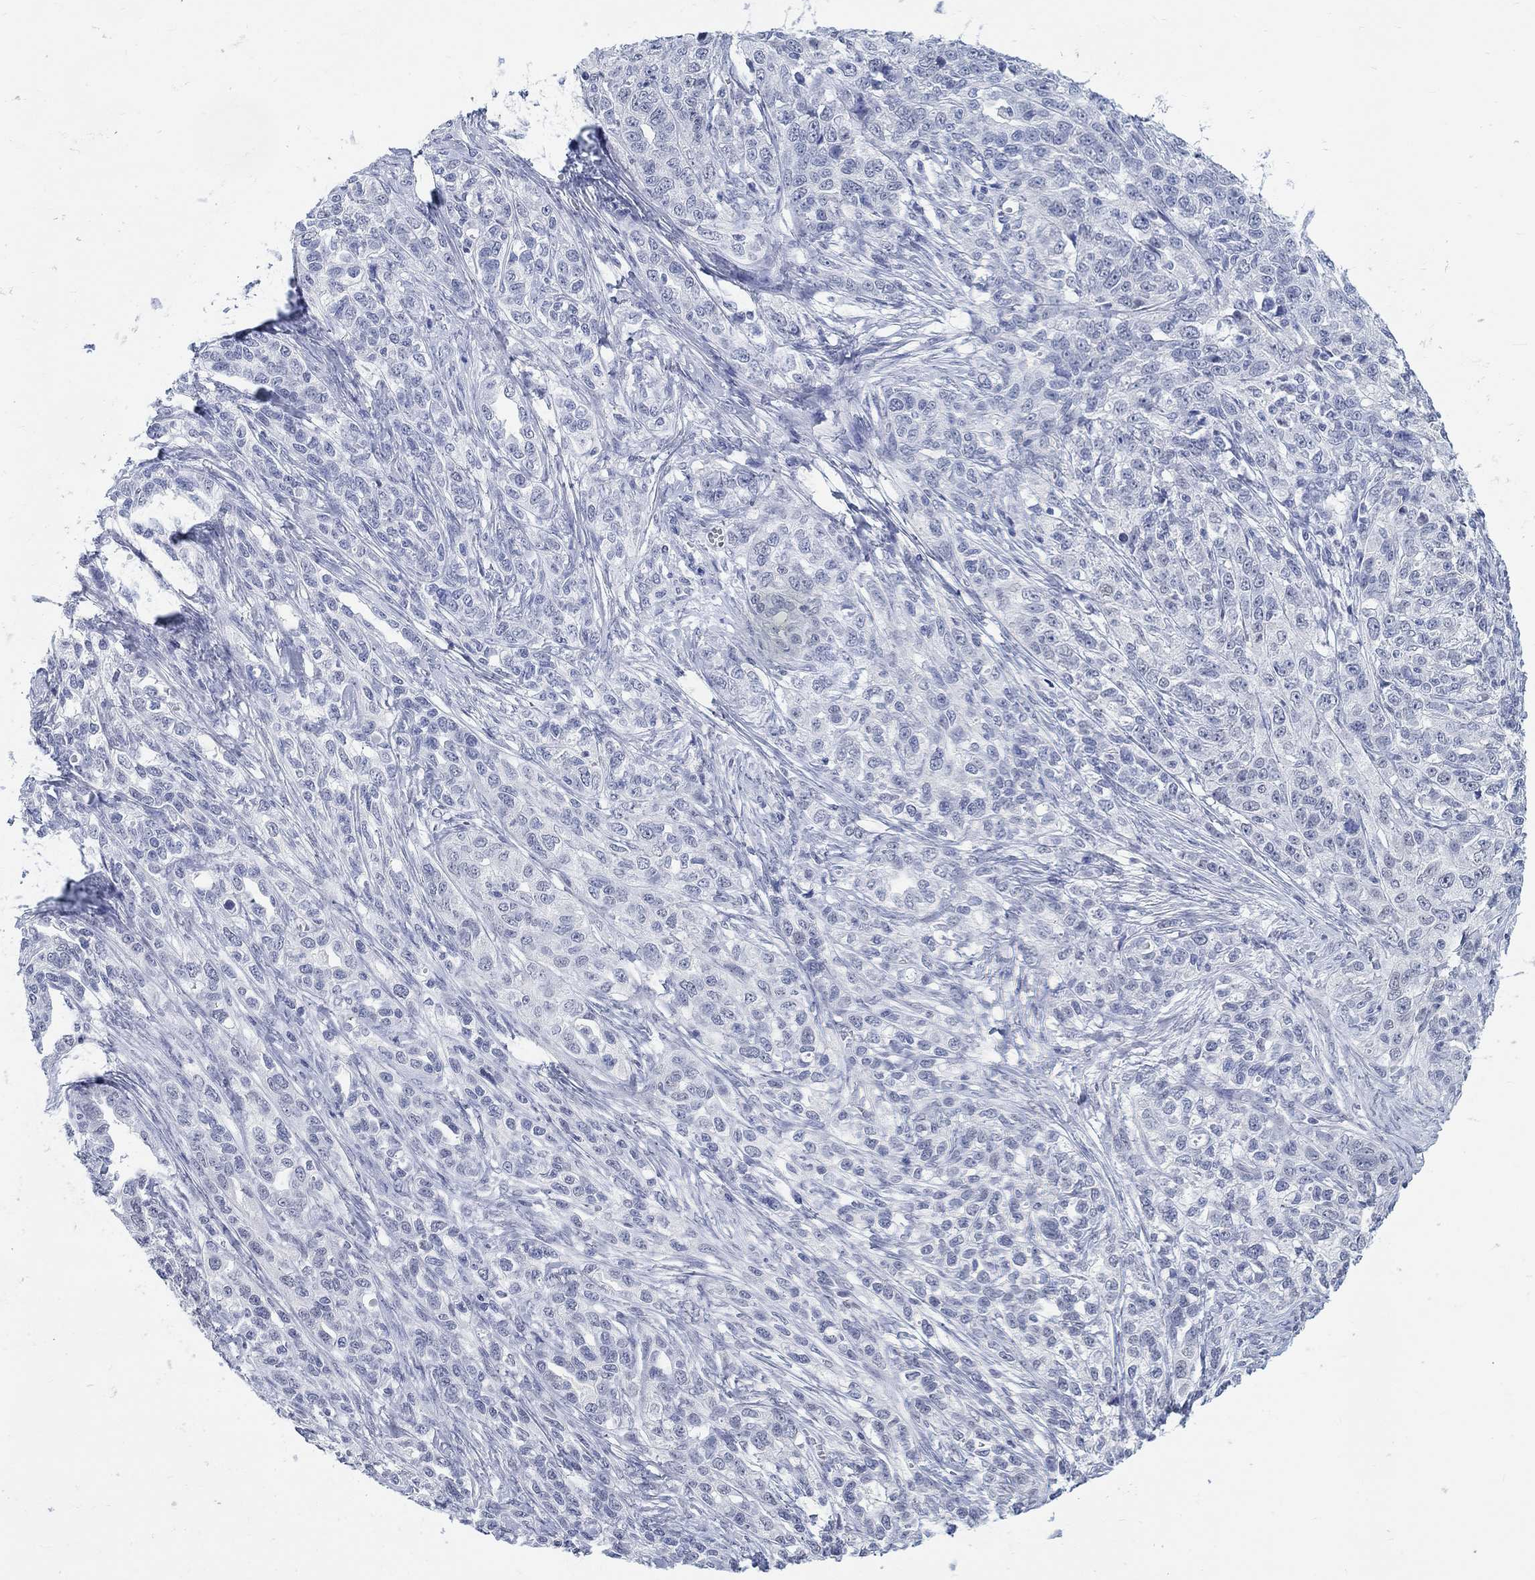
{"staining": {"intensity": "negative", "quantity": "none", "location": "none"}, "tissue": "ovarian cancer", "cell_type": "Tumor cells", "image_type": "cancer", "snomed": [{"axis": "morphology", "description": "Cystadenocarcinoma, serous, NOS"}, {"axis": "topography", "description": "Ovary"}], "caption": "Immunohistochemistry (IHC) of human serous cystadenocarcinoma (ovarian) reveals no positivity in tumor cells.", "gene": "ANKS1B", "patient": {"sex": "female", "age": 71}}